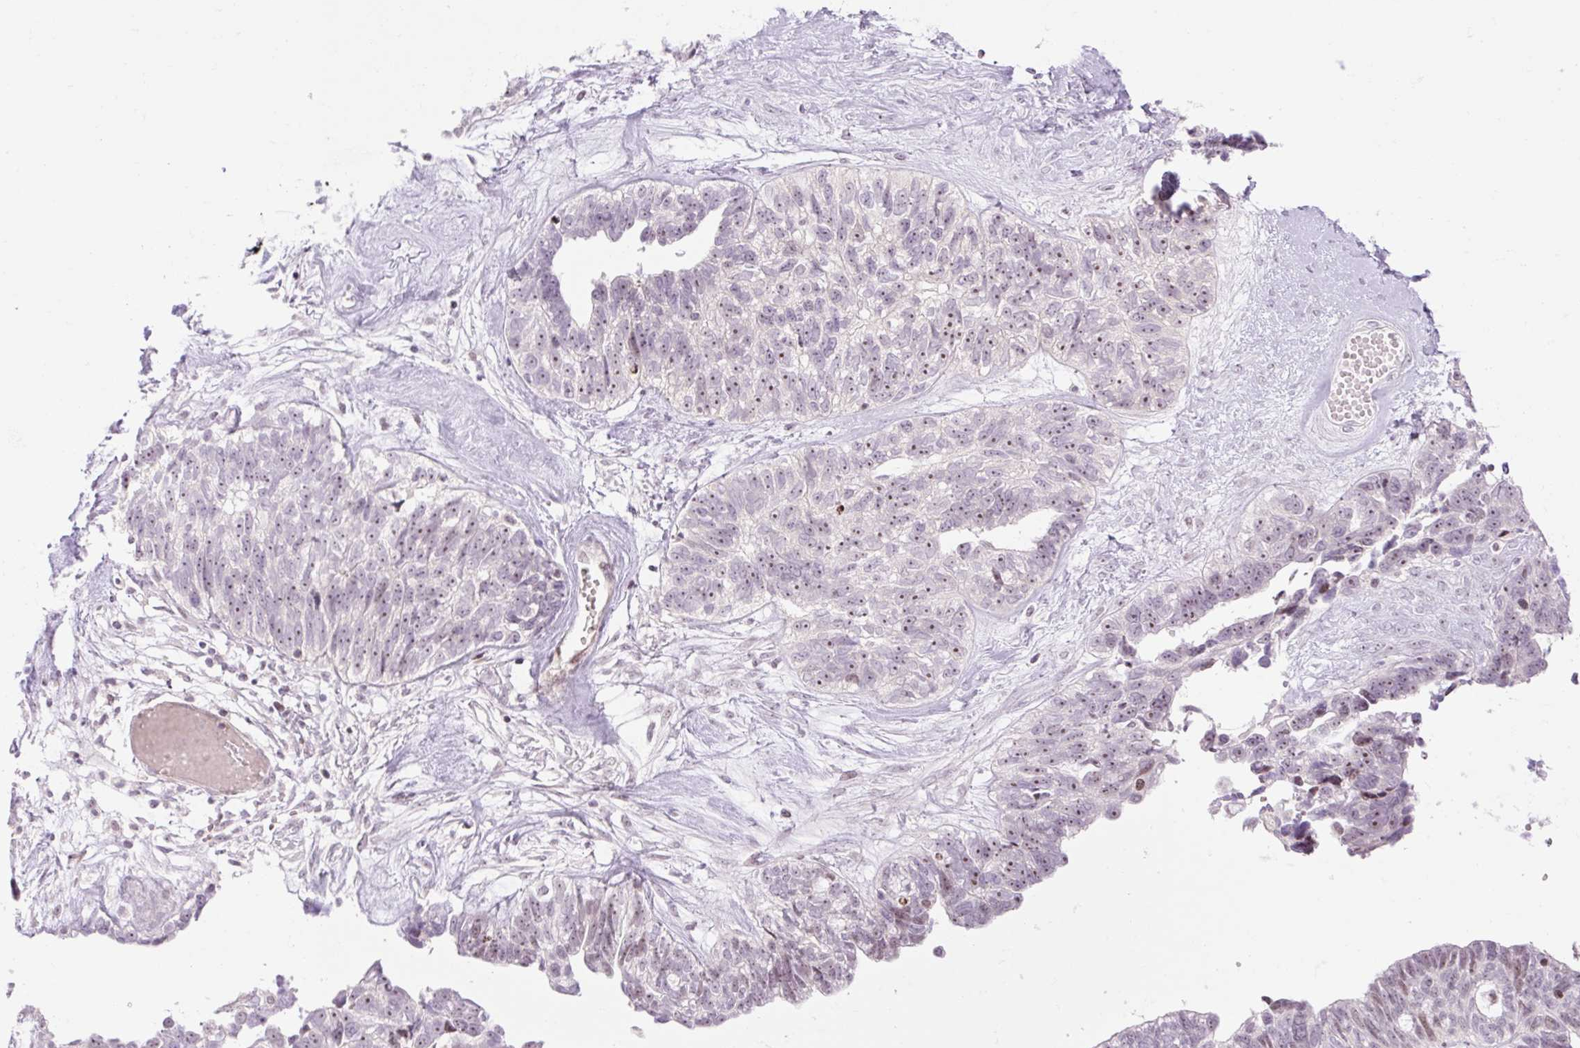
{"staining": {"intensity": "weak", "quantity": "25%-75%", "location": "nuclear"}, "tissue": "ovarian cancer", "cell_type": "Tumor cells", "image_type": "cancer", "snomed": [{"axis": "morphology", "description": "Cystadenocarcinoma, serous, NOS"}, {"axis": "topography", "description": "Ovary"}], "caption": "Immunohistochemistry (IHC) histopathology image of neoplastic tissue: human ovarian cancer (serous cystadenocarcinoma) stained using IHC shows low levels of weak protein expression localized specifically in the nuclear of tumor cells, appearing as a nuclear brown color.", "gene": "ZNF417", "patient": {"sex": "female", "age": 79}}